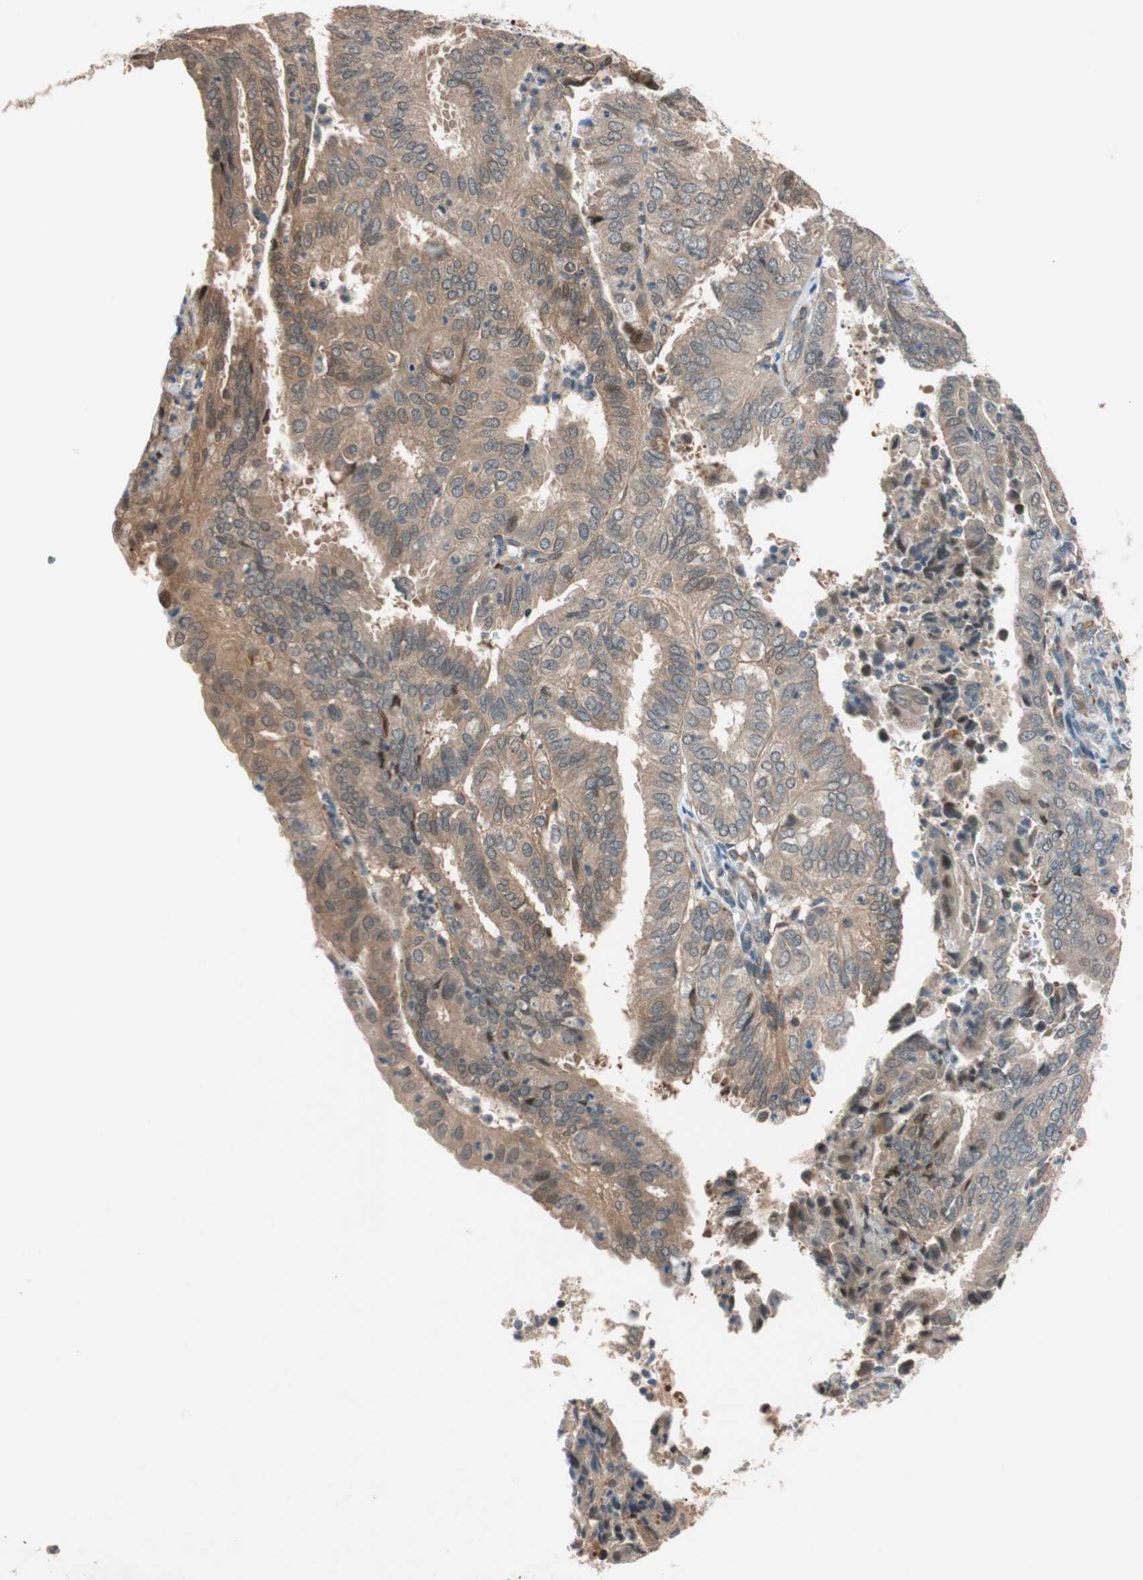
{"staining": {"intensity": "weak", "quantity": ">75%", "location": "cytoplasmic/membranous"}, "tissue": "endometrial cancer", "cell_type": "Tumor cells", "image_type": "cancer", "snomed": [{"axis": "morphology", "description": "Adenocarcinoma, NOS"}, {"axis": "topography", "description": "Uterus"}], "caption": "Human endometrial cancer (adenocarcinoma) stained for a protein (brown) shows weak cytoplasmic/membranous positive positivity in approximately >75% of tumor cells.", "gene": "PIK3R3", "patient": {"sex": "female", "age": 60}}